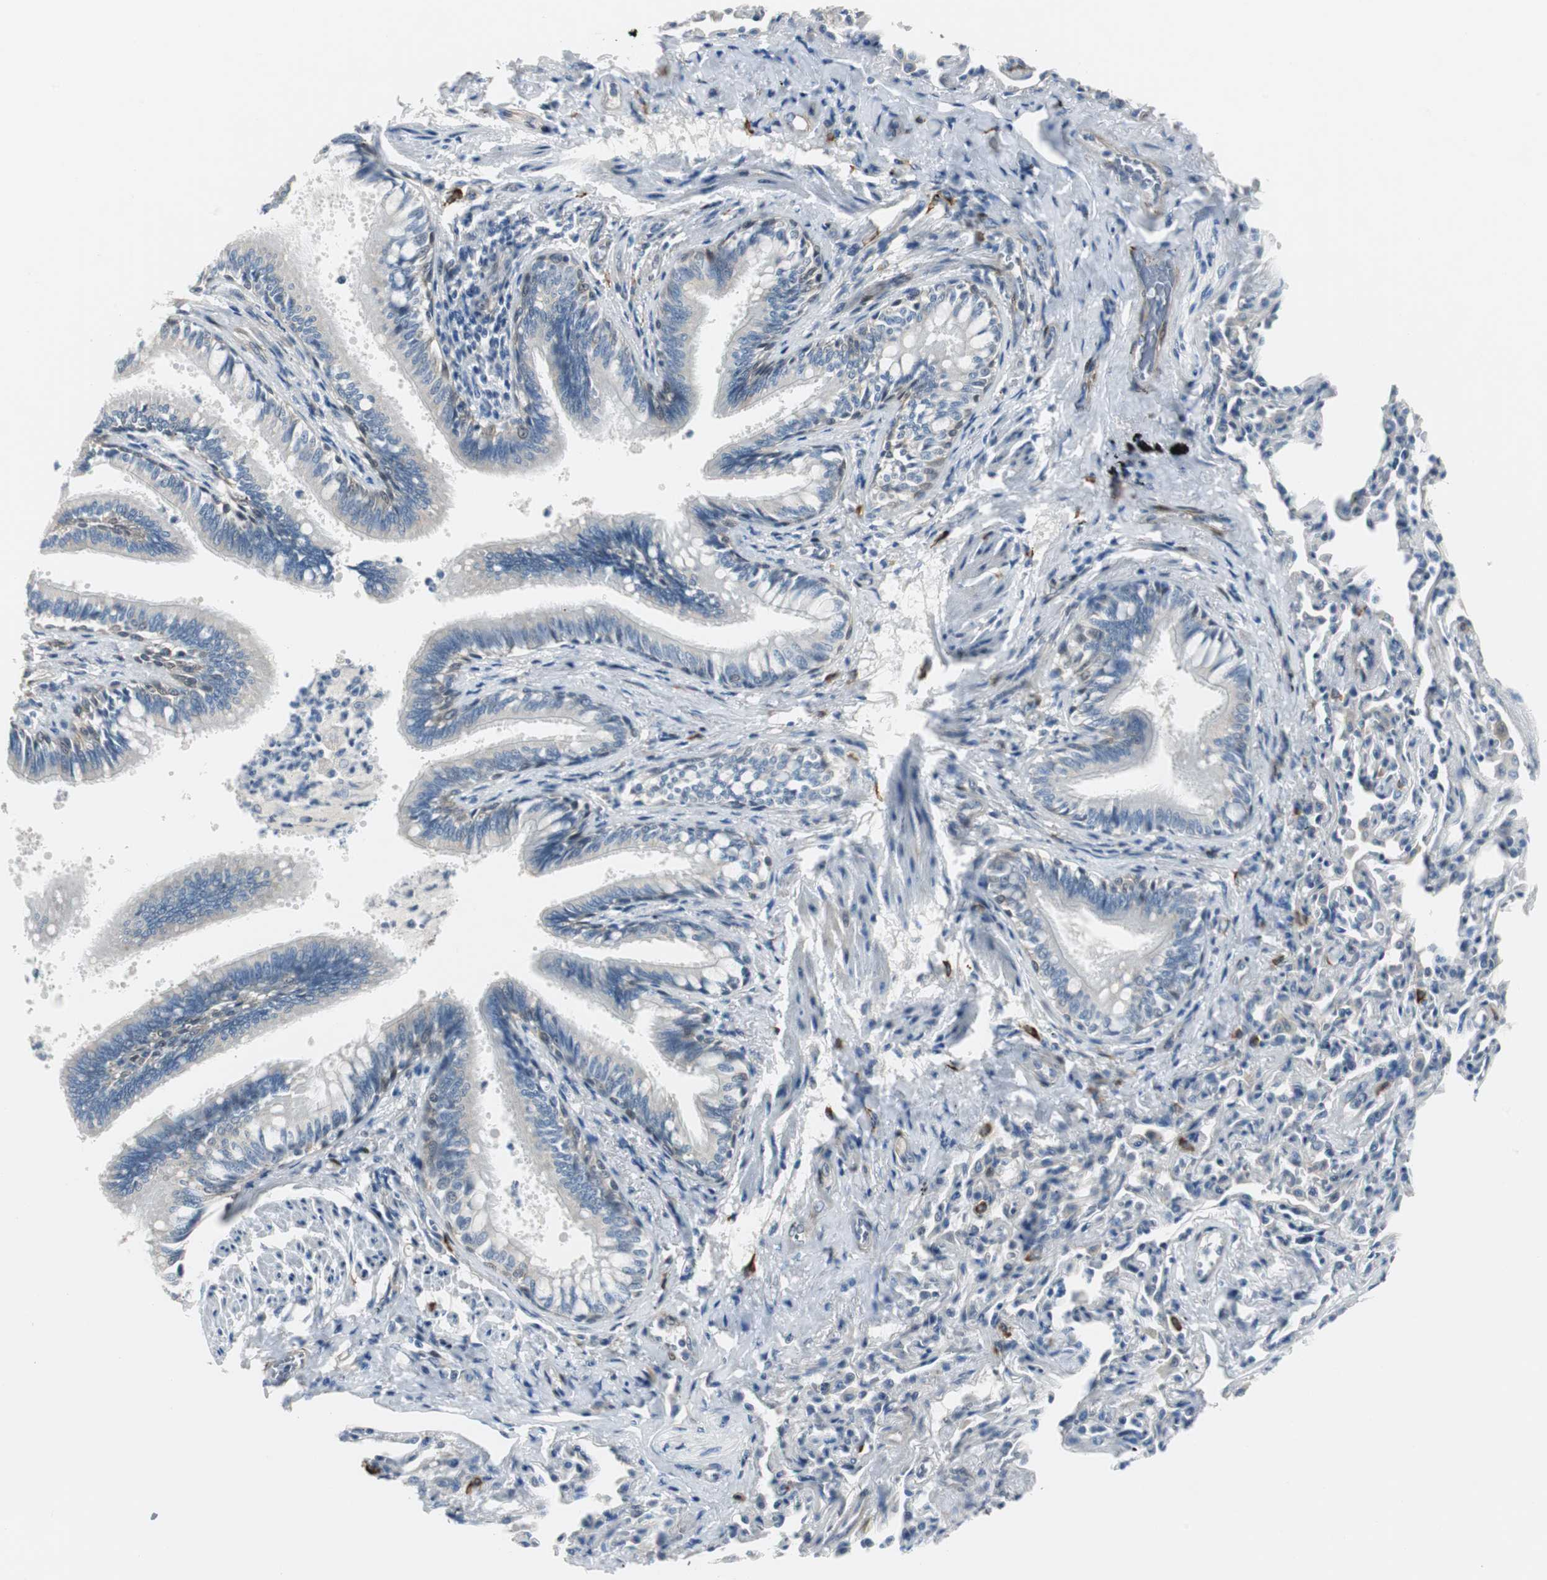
{"staining": {"intensity": "negative", "quantity": "none", "location": "none"}, "tissue": "bronchus", "cell_type": "Respiratory epithelial cells", "image_type": "normal", "snomed": [{"axis": "morphology", "description": "Normal tissue, NOS"}, {"axis": "topography", "description": "Lung"}], "caption": "Respiratory epithelial cells show no significant staining in unremarkable bronchus.", "gene": "FHL2", "patient": {"sex": "male", "age": 64}}